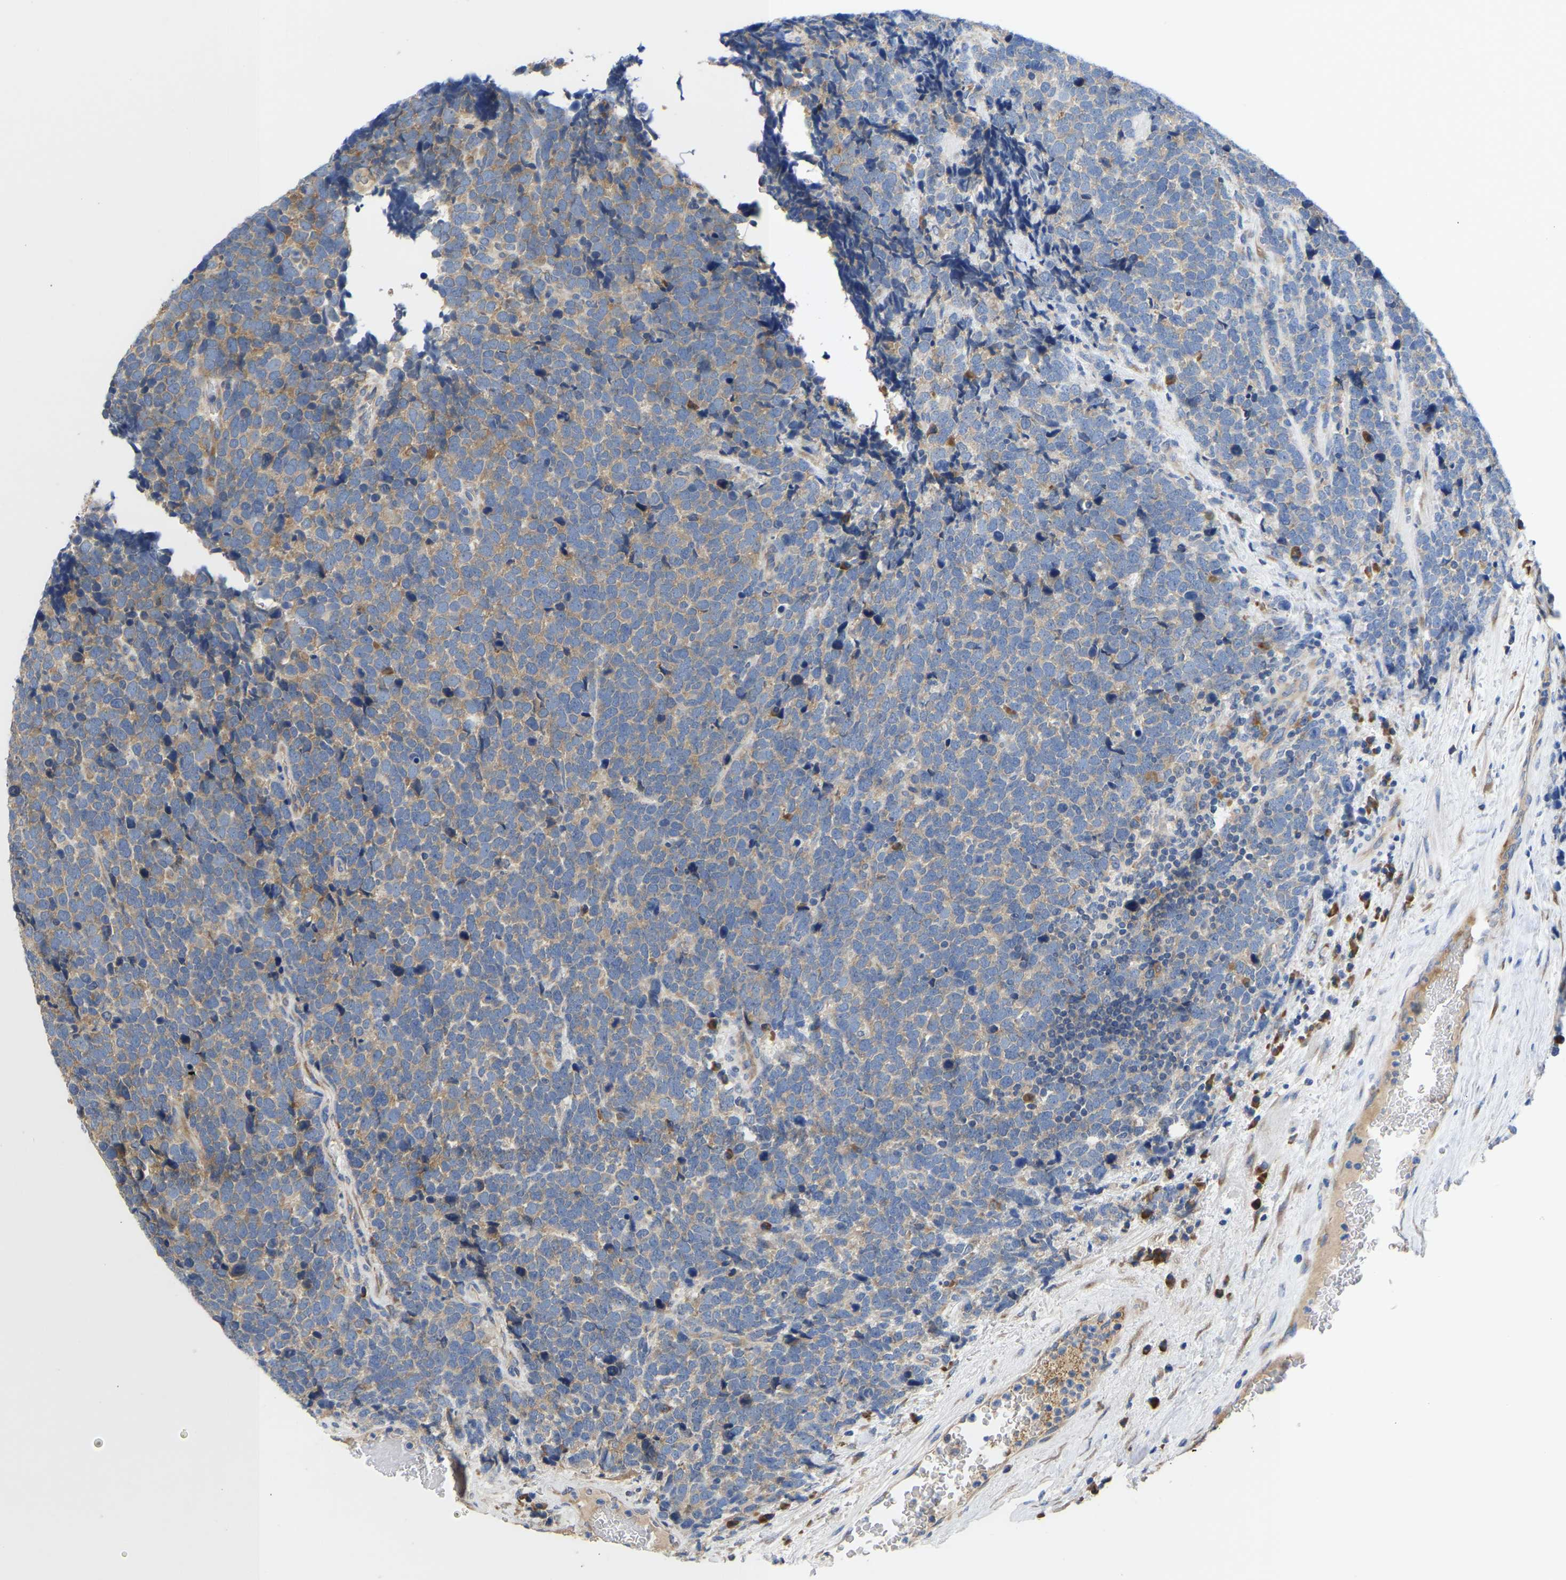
{"staining": {"intensity": "weak", "quantity": "25%-75%", "location": "cytoplasmic/membranous"}, "tissue": "urothelial cancer", "cell_type": "Tumor cells", "image_type": "cancer", "snomed": [{"axis": "morphology", "description": "Urothelial carcinoma, High grade"}, {"axis": "topography", "description": "Urinary bladder"}], "caption": "Weak cytoplasmic/membranous protein staining is present in approximately 25%-75% of tumor cells in urothelial cancer.", "gene": "ABCA10", "patient": {"sex": "female", "age": 82}}